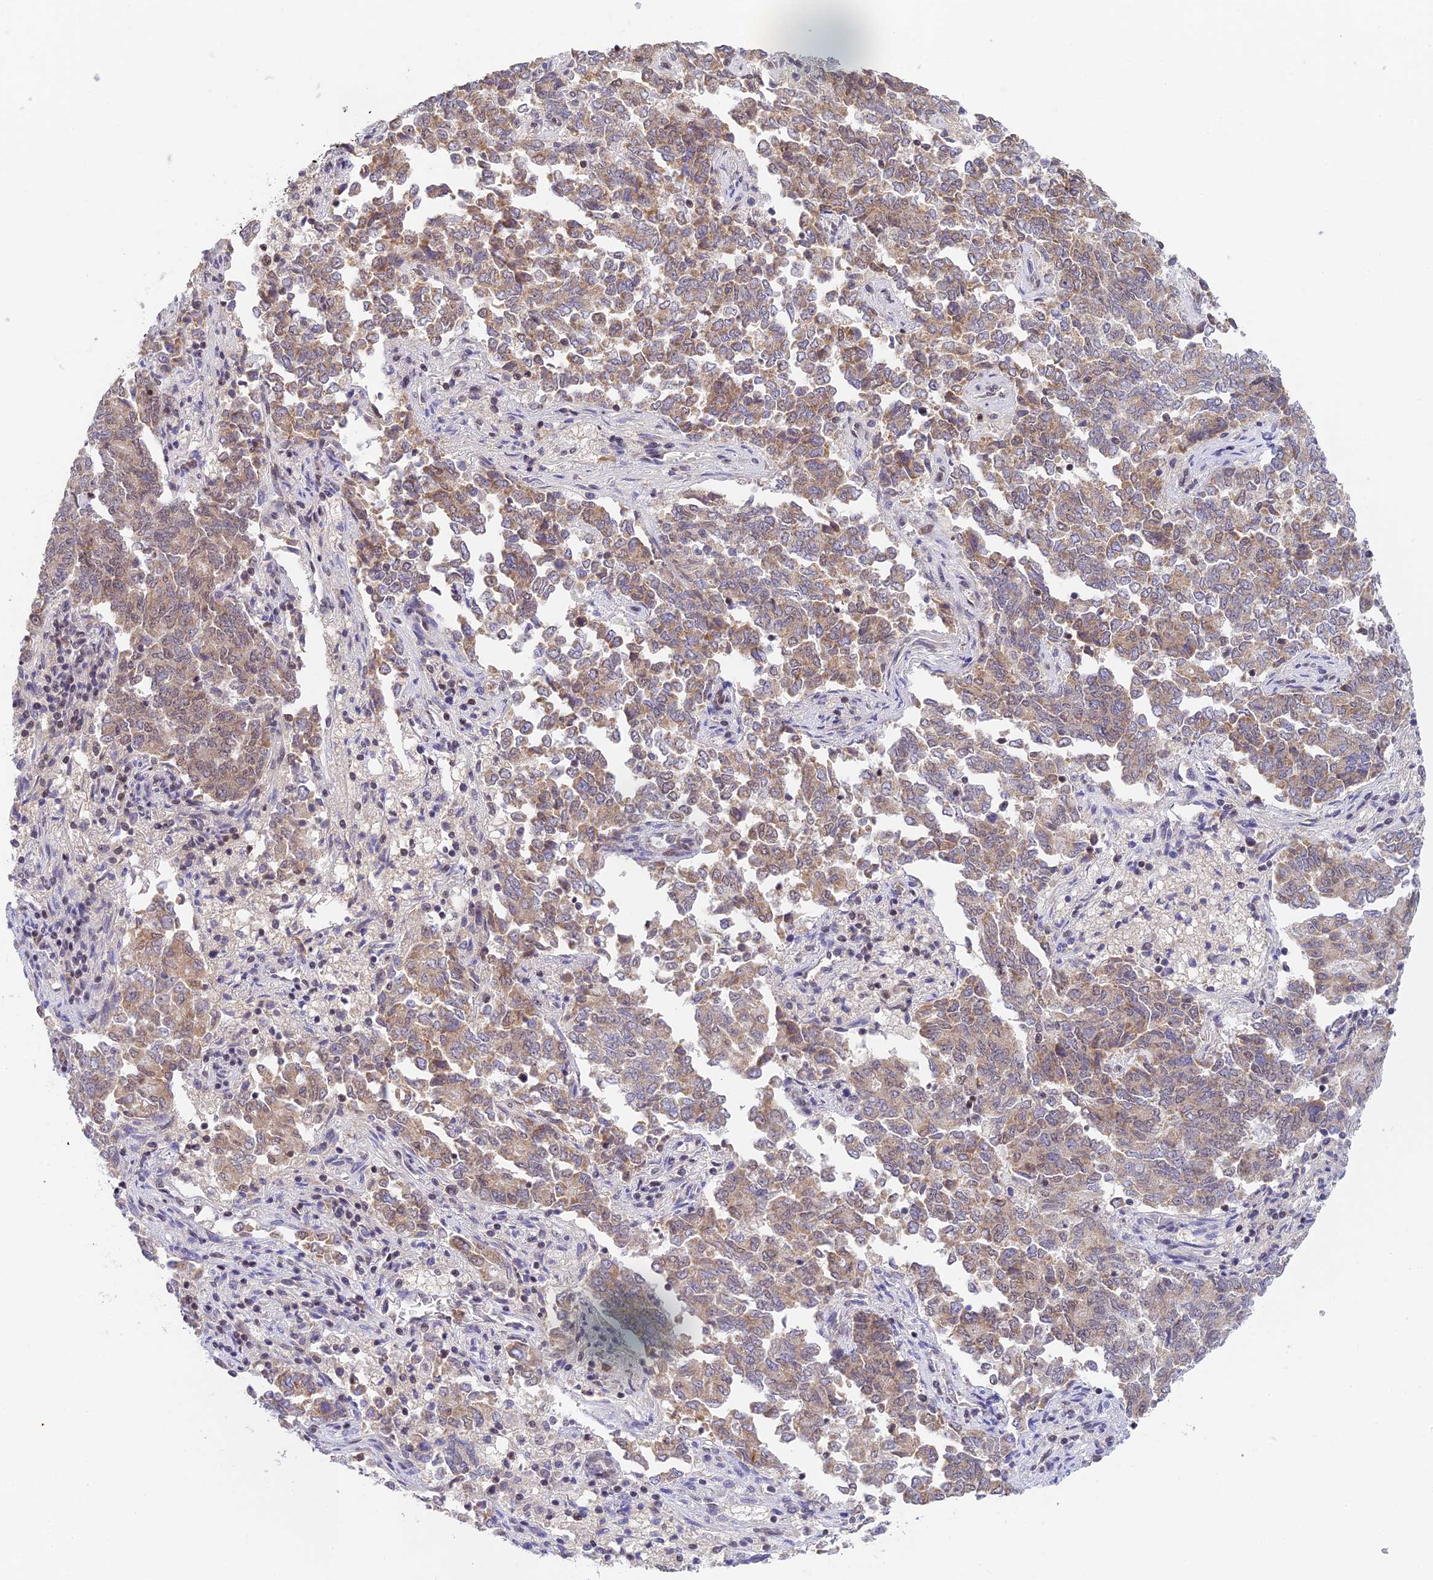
{"staining": {"intensity": "weak", "quantity": ">75%", "location": "cytoplasmic/membranous"}, "tissue": "endometrial cancer", "cell_type": "Tumor cells", "image_type": "cancer", "snomed": [{"axis": "morphology", "description": "Adenocarcinoma, NOS"}, {"axis": "topography", "description": "Endometrium"}], "caption": "IHC (DAB (3,3'-diaminobenzidine)) staining of endometrial adenocarcinoma shows weak cytoplasmic/membranous protein positivity in approximately >75% of tumor cells.", "gene": "PEX16", "patient": {"sex": "female", "age": 80}}